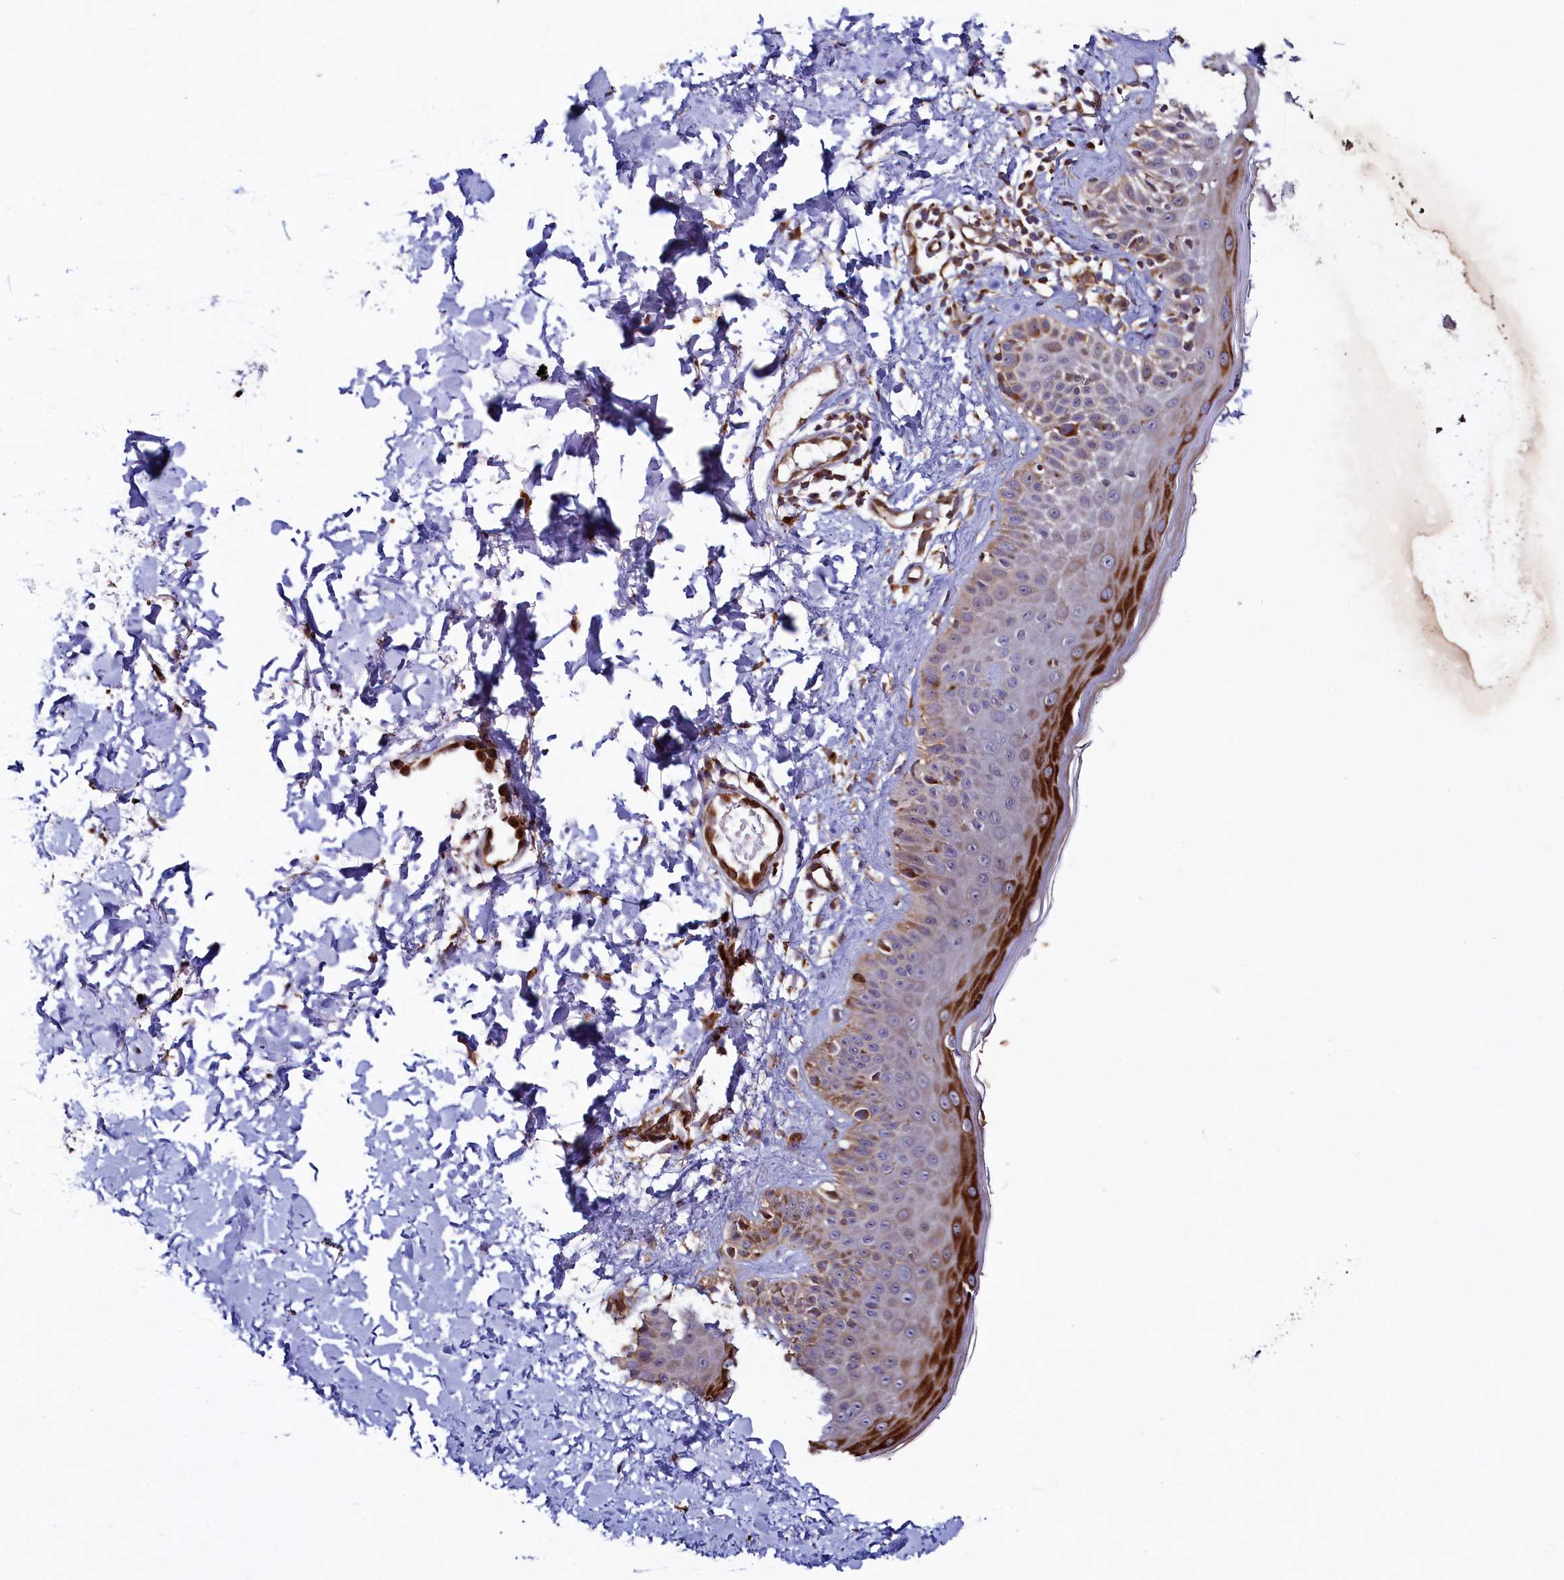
{"staining": {"intensity": "moderate", "quantity": ">75%", "location": "cytoplasmic/membranous,nuclear"}, "tissue": "skin", "cell_type": "Fibroblasts", "image_type": "normal", "snomed": [{"axis": "morphology", "description": "Normal tissue, NOS"}, {"axis": "topography", "description": "Skin"}], "caption": "A medium amount of moderate cytoplasmic/membranous,nuclear expression is identified in approximately >75% of fibroblasts in normal skin. The protein is shown in brown color, while the nuclei are stained blue.", "gene": "ZNF577", "patient": {"sex": "male", "age": 52}}